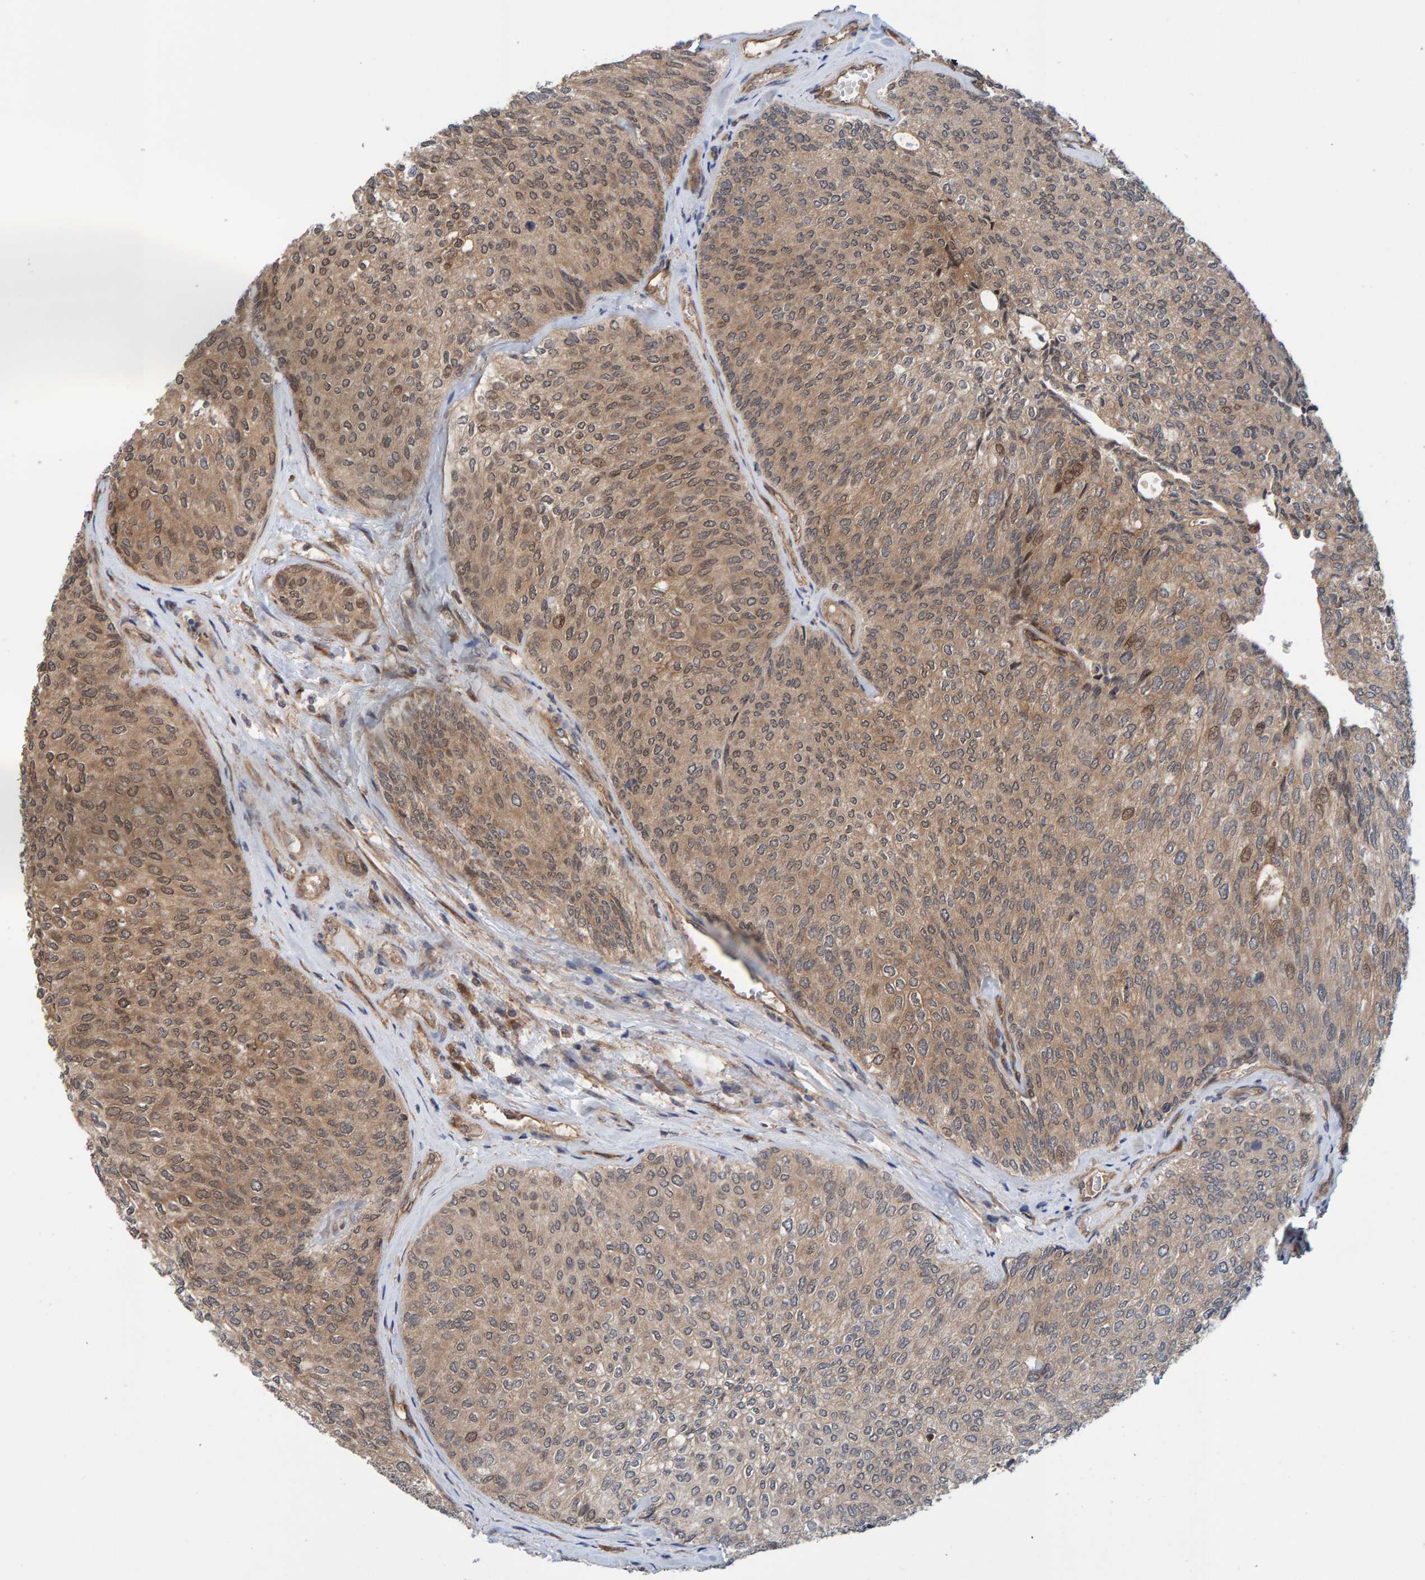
{"staining": {"intensity": "moderate", "quantity": ">75%", "location": "cytoplasmic/membranous"}, "tissue": "urothelial cancer", "cell_type": "Tumor cells", "image_type": "cancer", "snomed": [{"axis": "morphology", "description": "Urothelial carcinoma, Low grade"}, {"axis": "topography", "description": "Urinary bladder"}], "caption": "Urothelial cancer stained with a protein marker exhibits moderate staining in tumor cells.", "gene": "SCRN2", "patient": {"sex": "female", "age": 79}}